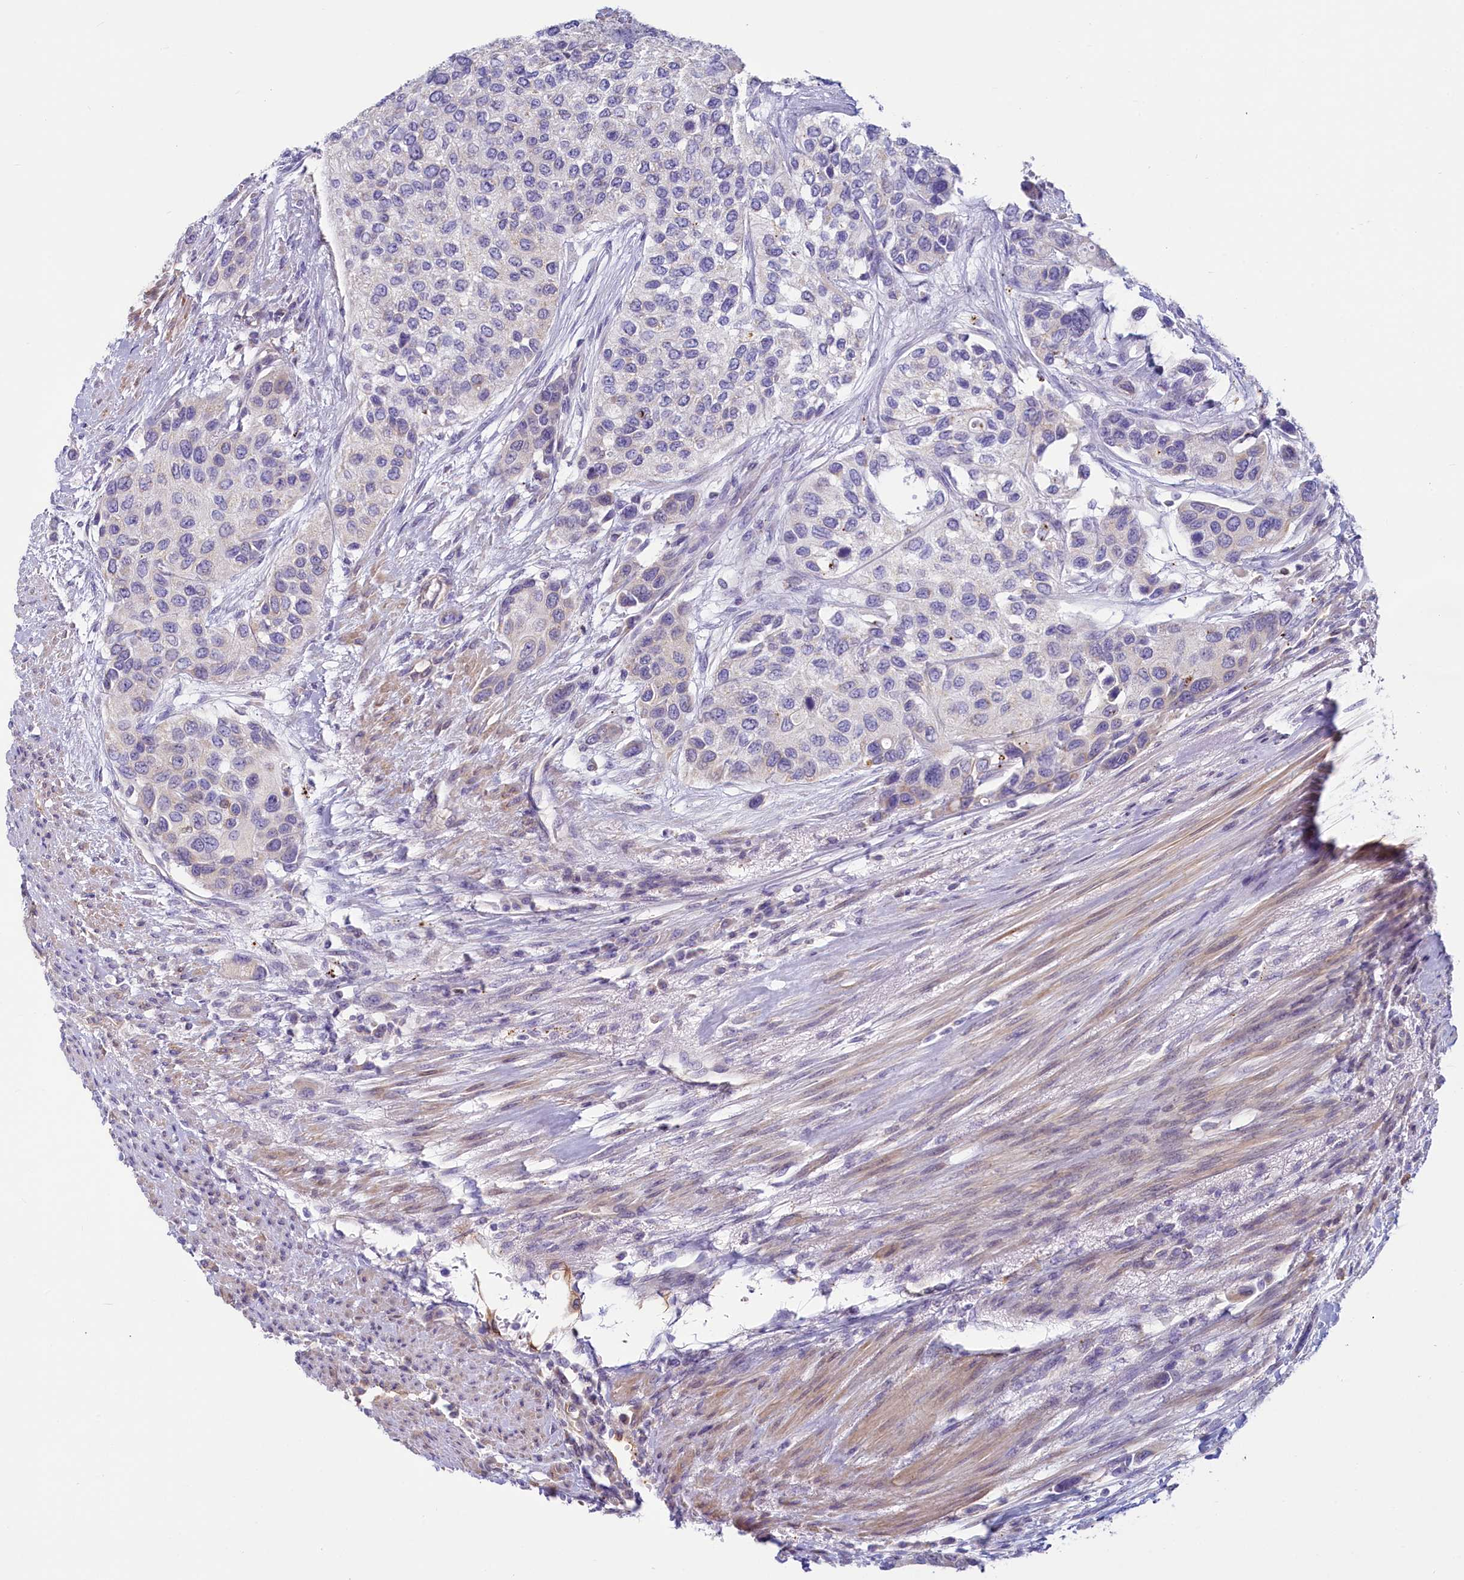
{"staining": {"intensity": "negative", "quantity": "none", "location": "none"}, "tissue": "urothelial cancer", "cell_type": "Tumor cells", "image_type": "cancer", "snomed": [{"axis": "morphology", "description": "Normal tissue, NOS"}, {"axis": "morphology", "description": "Urothelial carcinoma, High grade"}, {"axis": "topography", "description": "Vascular tissue"}, {"axis": "topography", "description": "Urinary bladder"}], "caption": "Human urothelial carcinoma (high-grade) stained for a protein using immunohistochemistry (IHC) shows no positivity in tumor cells.", "gene": "LMOD3", "patient": {"sex": "female", "age": 56}}